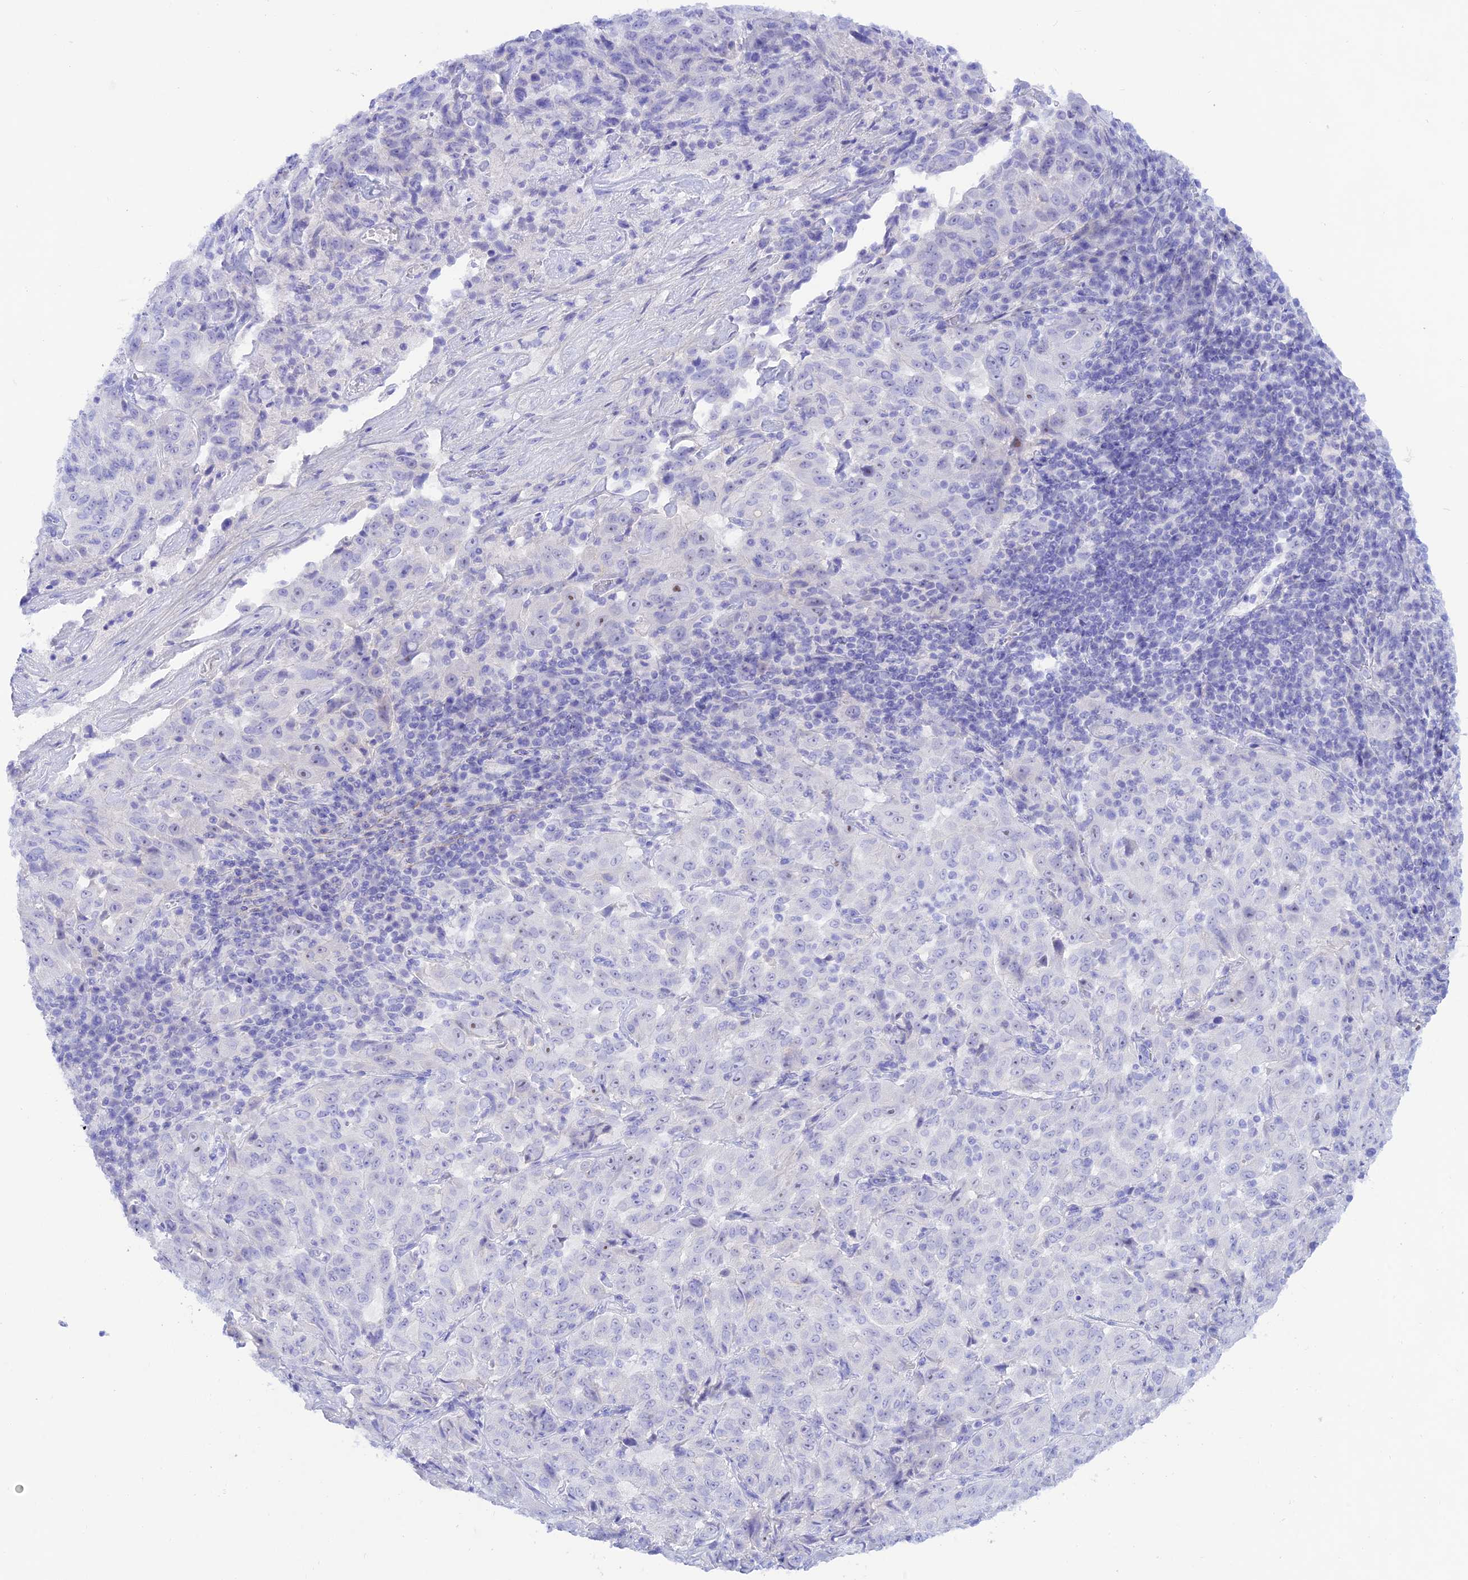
{"staining": {"intensity": "negative", "quantity": "none", "location": "none"}, "tissue": "pancreatic cancer", "cell_type": "Tumor cells", "image_type": "cancer", "snomed": [{"axis": "morphology", "description": "Adenocarcinoma, NOS"}, {"axis": "topography", "description": "Pancreas"}], "caption": "A histopathology image of pancreatic adenocarcinoma stained for a protein demonstrates no brown staining in tumor cells.", "gene": "PRNP", "patient": {"sex": "male", "age": 63}}